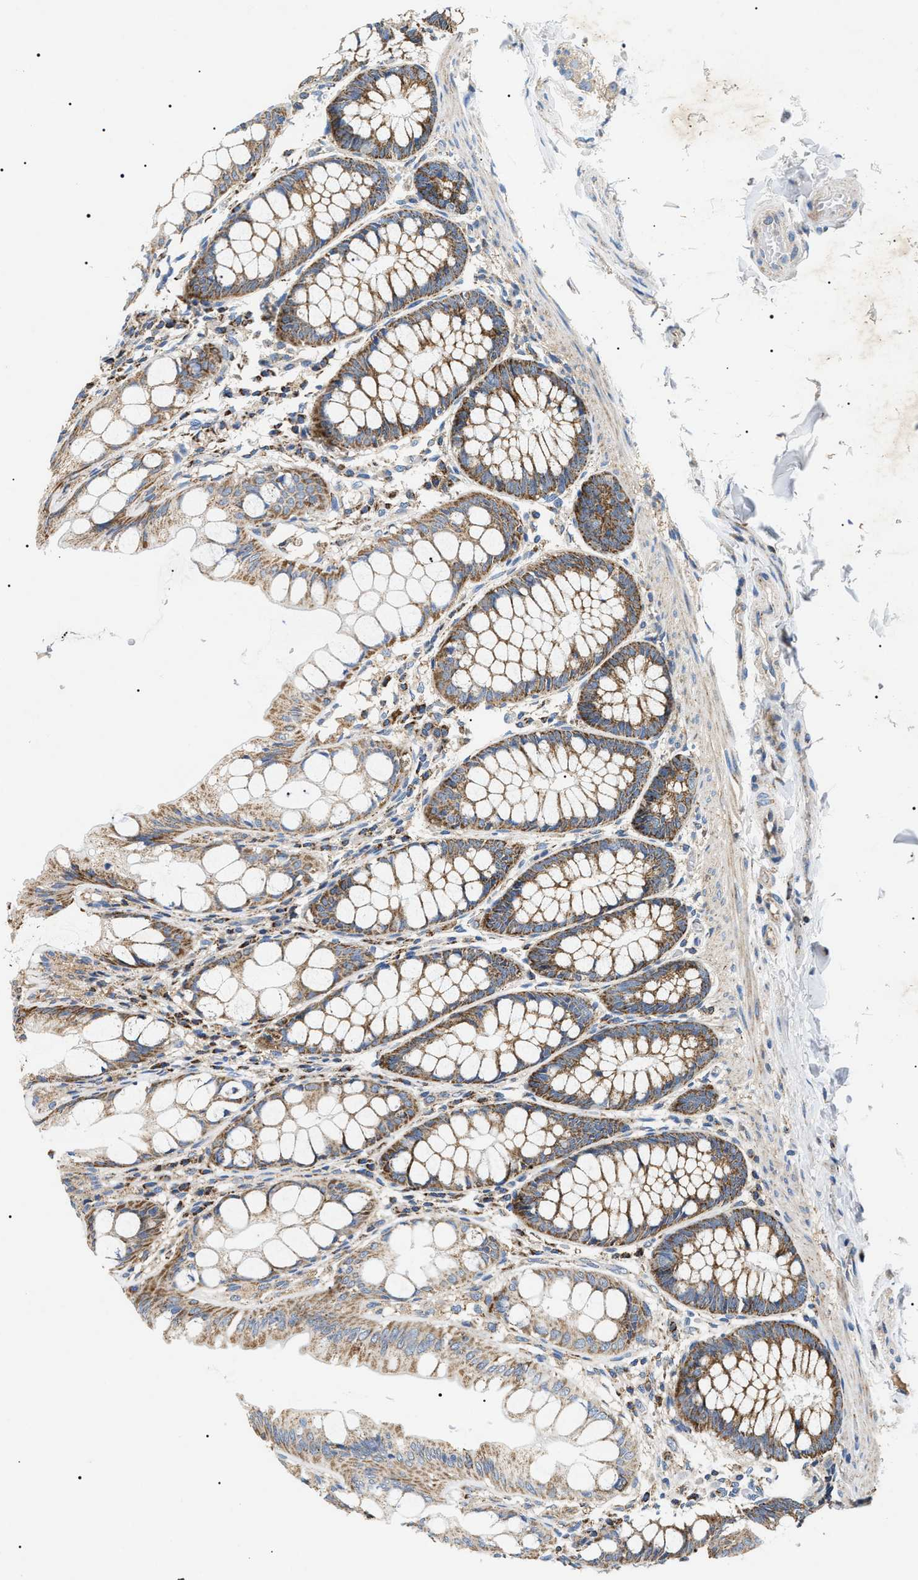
{"staining": {"intensity": "weak", "quantity": ">75%", "location": "cytoplasmic/membranous"}, "tissue": "colon", "cell_type": "Endothelial cells", "image_type": "normal", "snomed": [{"axis": "morphology", "description": "Normal tissue, NOS"}, {"axis": "topography", "description": "Colon"}], "caption": "Immunohistochemical staining of normal colon shows low levels of weak cytoplasmic/membranous staining in approximately >75% of endothelial cells. (Brightfield microscopy of DAB IHC at high magnification).", "gene": "OXSM", "patient": {"sex": "male", "age": 47}}